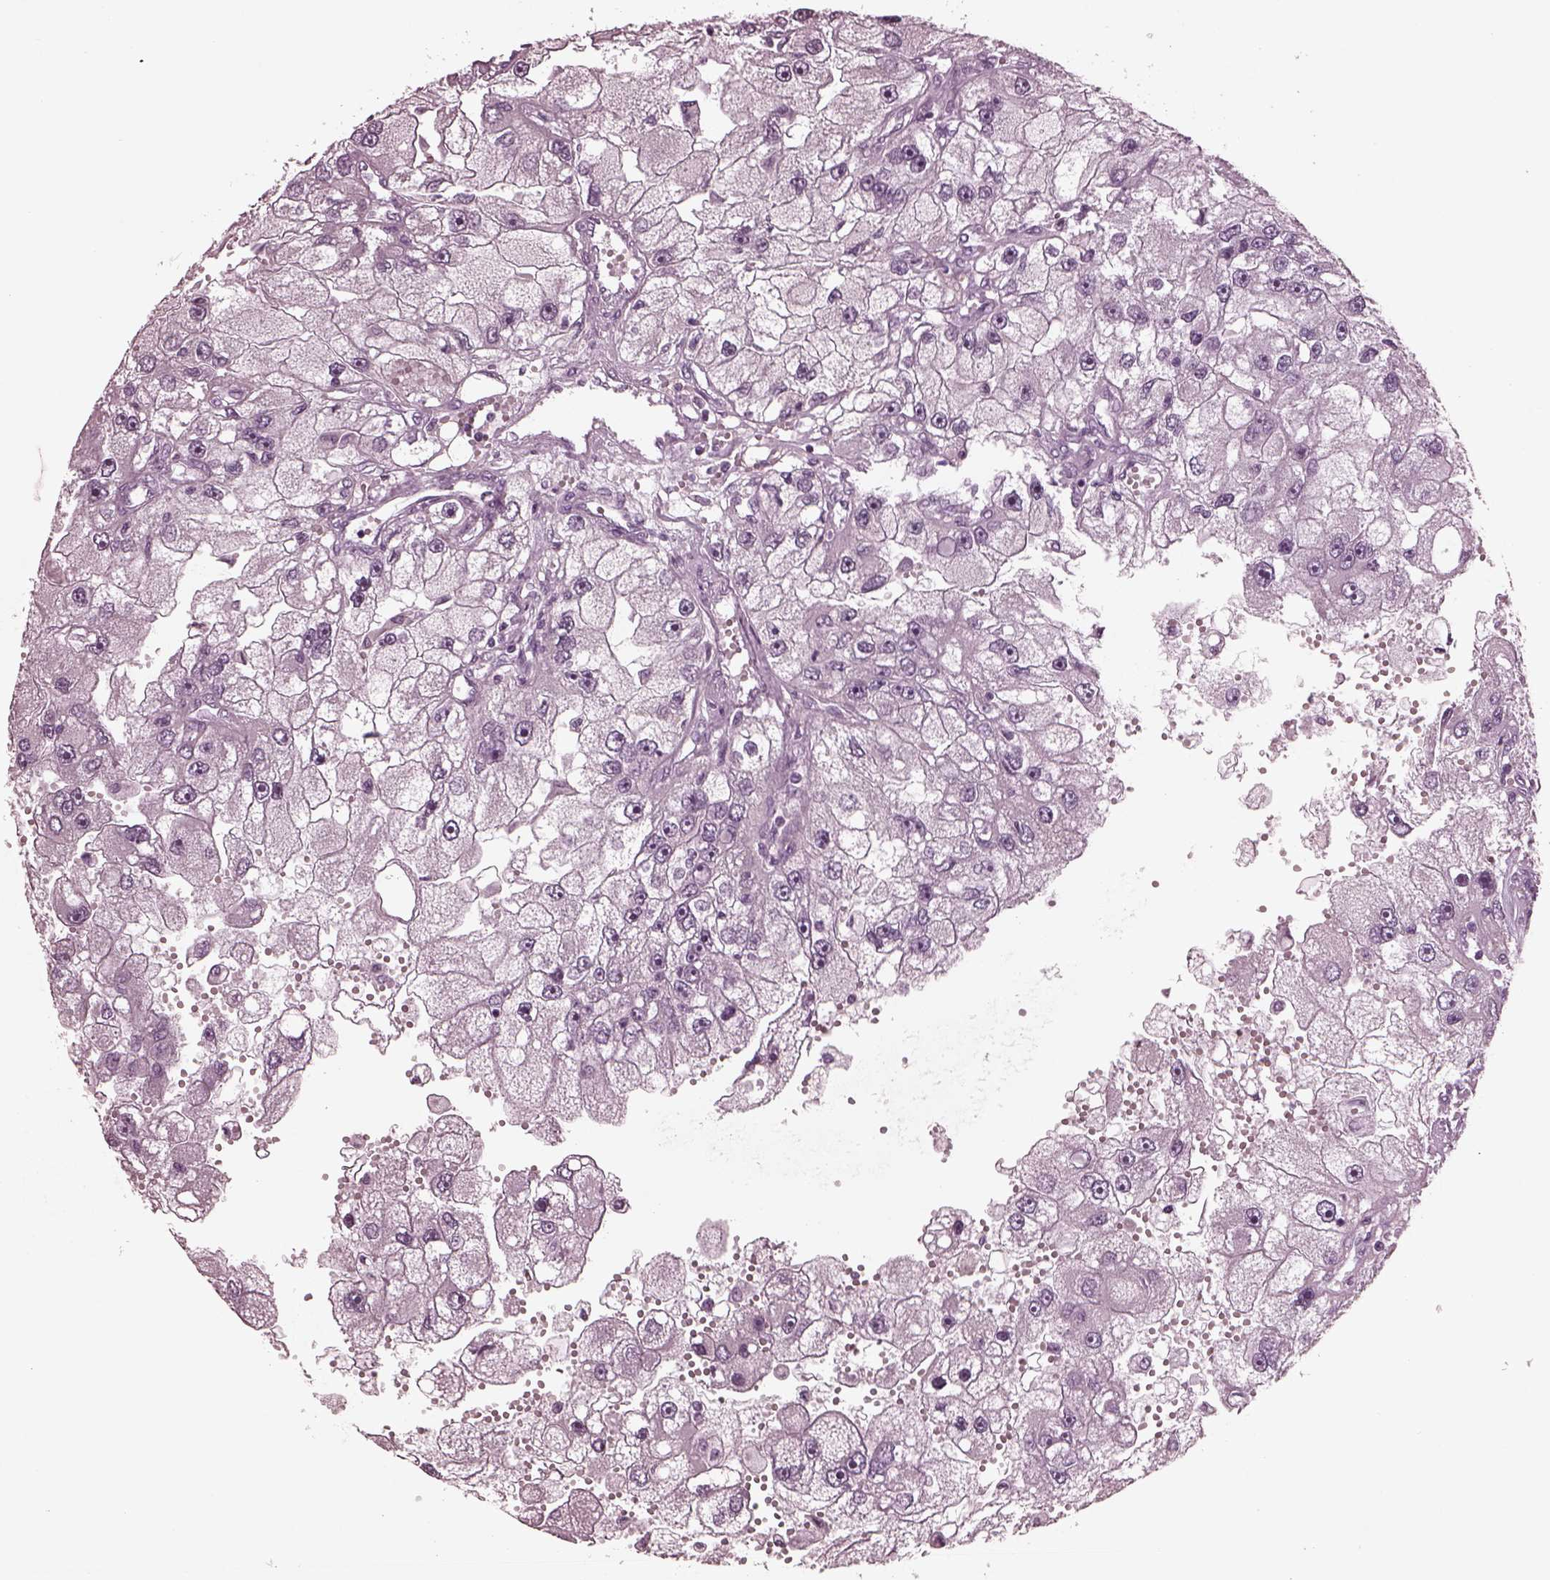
{"staining": {"intensity": "negative", "quantity": "none", "location": "none"}, "tissue": "renal cancer", "cell_type": "Tumor cells", "image_type": "cancer", "snomed": [{"axis": "morphology", "description": "Adenocarcinoma, NOS"}, {"axis": "topography", "description": "Kidney"}], "caption": "A micrograph of renal cancer (adenocarcinoma) stained for a protein demonstrates no brown staining in tumor cells. (DAB (3,3'-diaminobenzidine) IHC with hematoxylin counter stain).", "gene": "MIB2", "patient": {"sex": "male", "age": 63}}